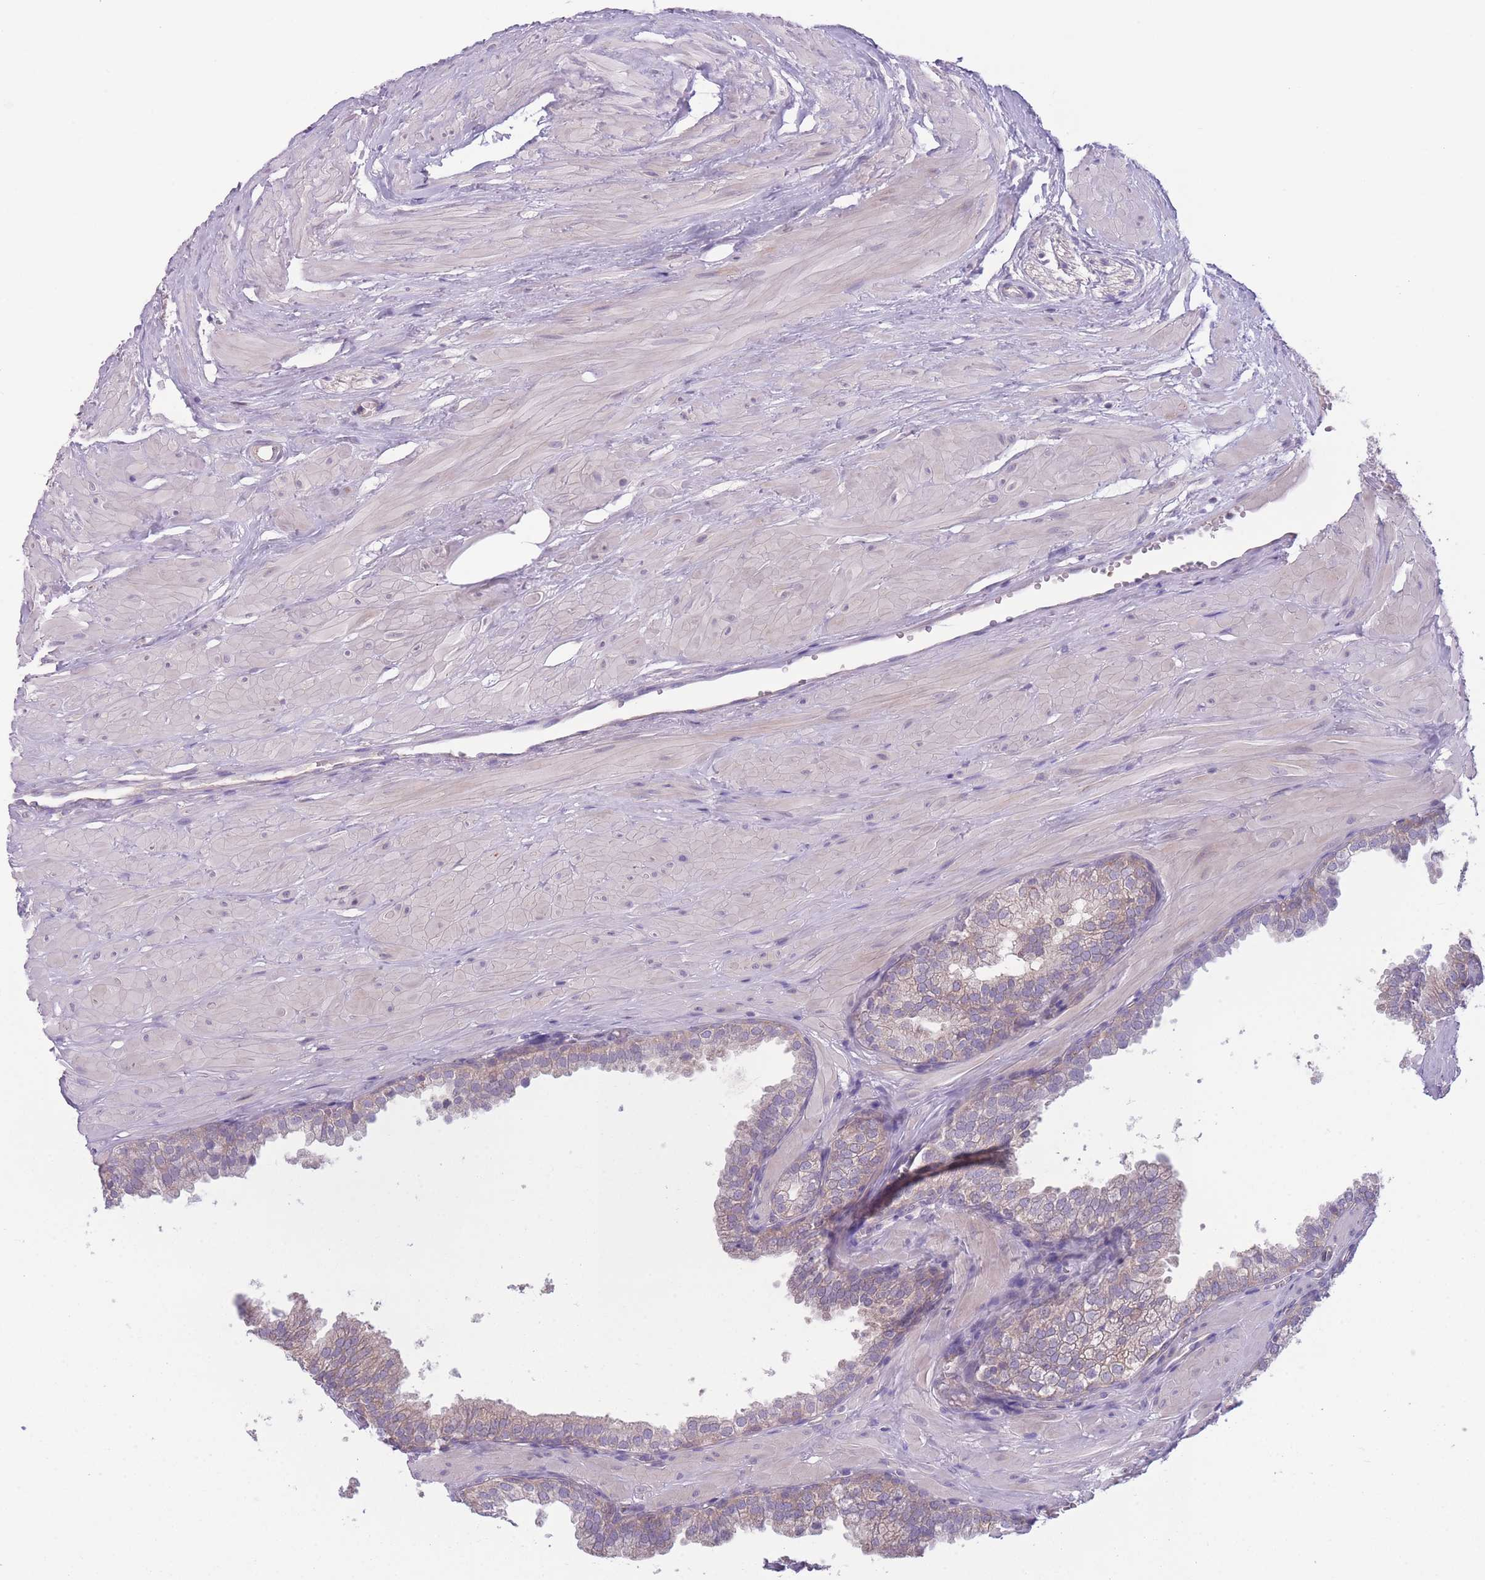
{"staining": {"intensity": "weak", "quantity": "25%-75%", "location": "cytoplasmic/membranous"}, "tissue": "prostate", "cell_type": "Glandular cells", "image_type": "normal", "snomed": [{"axis": "morphology", "description": "Normal tissue, NOS"}, {"axis": "topography", "description": "Prostate"}, {"axis": "topography", "description": "Peripheral nerve tissue"}], "caption": "Immunohistochemistry (IHC) (DAB) staining of normal human prostate demonstrates weak cytoplasmic/membranous protein staining in about 25%-75% of glandular cells.", "gene": "CCT6A", "patient": {"sex": "male", "age": 55}}